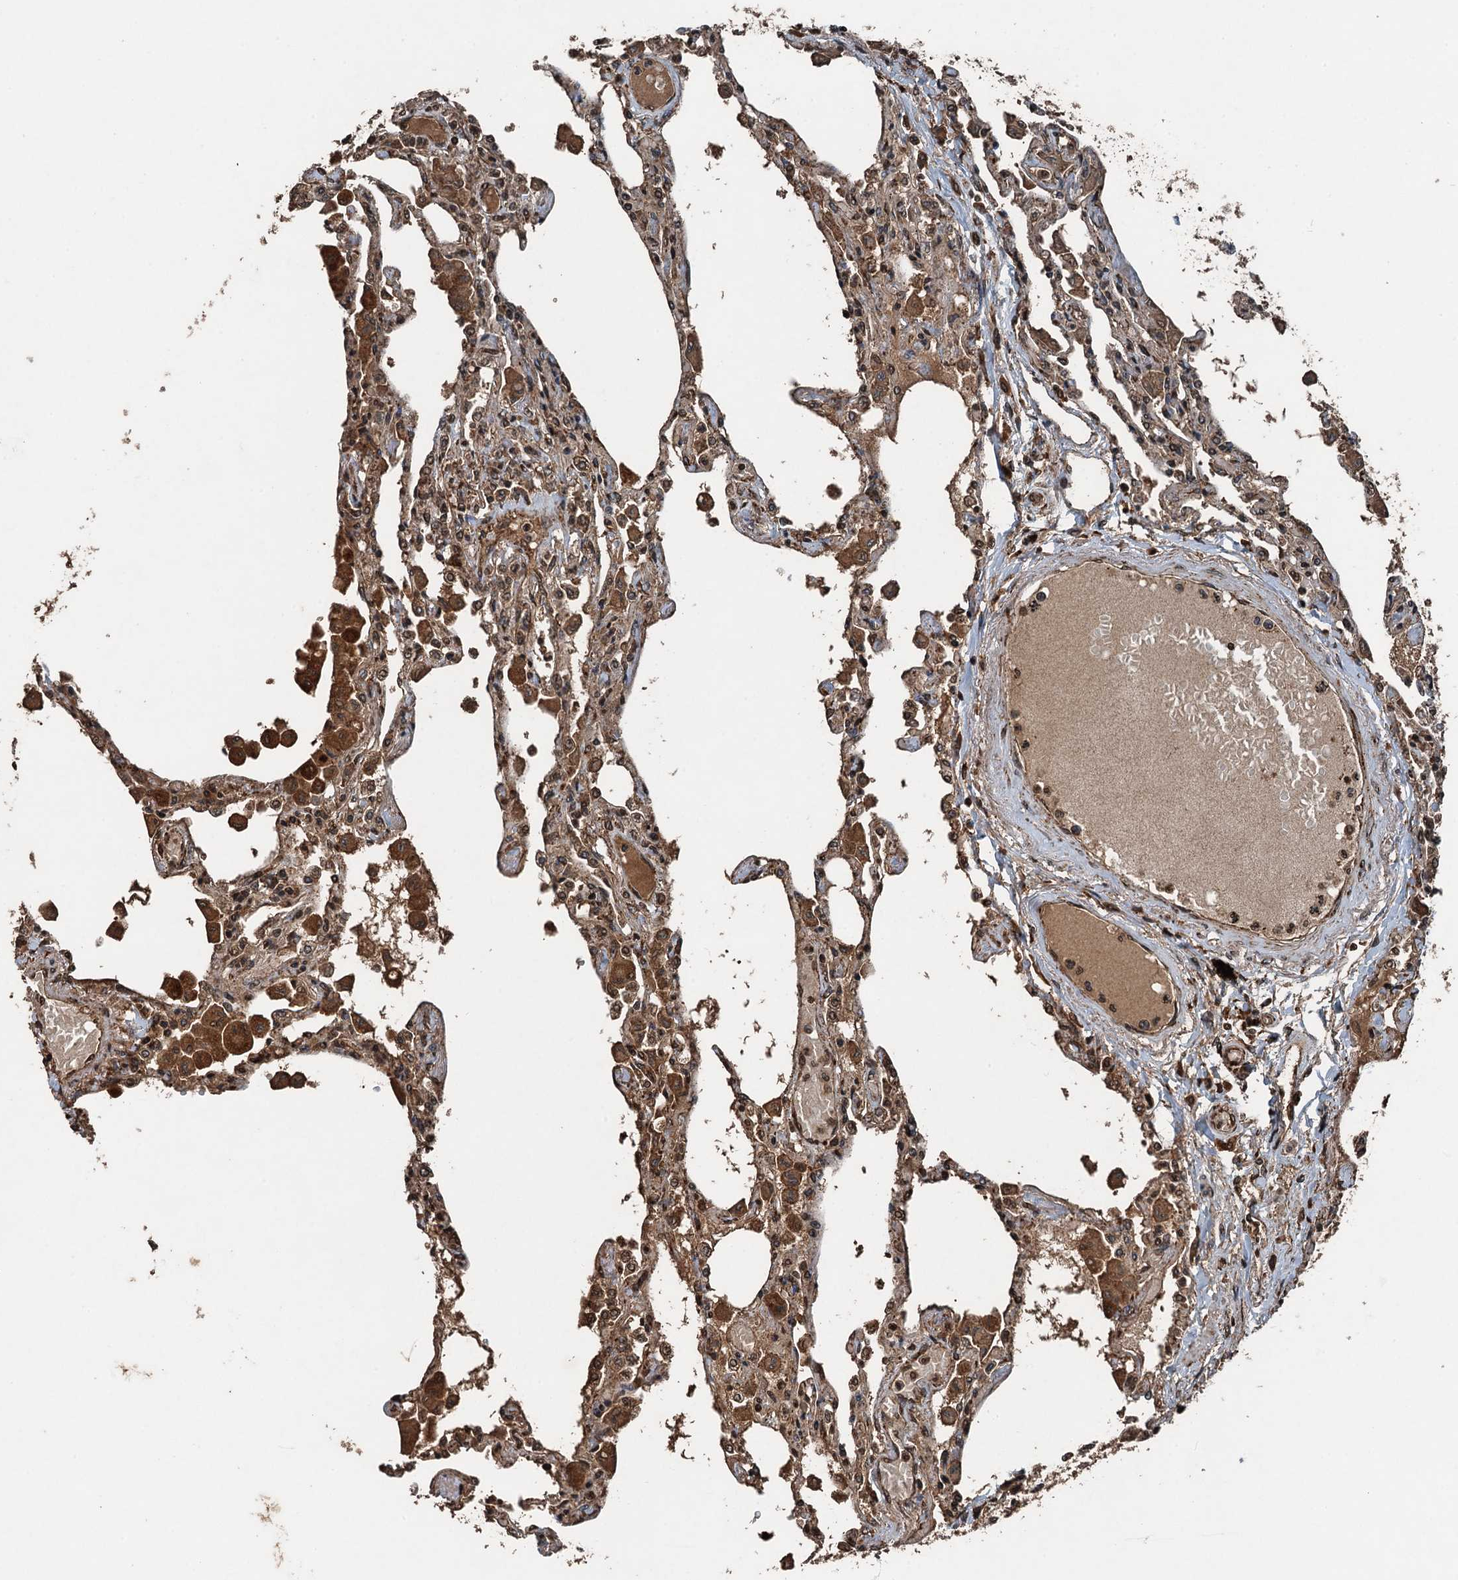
{"staining": {"intensity": "moderate", "quantity": ">75%", "location": "cytoplasmic/membranous,nuclear"}, "tissue": "lung", "cell_type": "Alveolar cells", "image_type": "normal", "snomed": [{"axis": "morphology", "description": "Normal tissue, NOS"}, {"axis": "topography", "description": "Bronchus"}, {"axis": "topography", "description": "Lung"}], "caption": "Brown immunohistochemical staining in benign human lung reveals moderate cytoplasmic/membranous,nuclear positivity in approximately >75% of alveolar cells.", "gene": "TCTN1", "patient": {"sex": "female", "age": 49}}